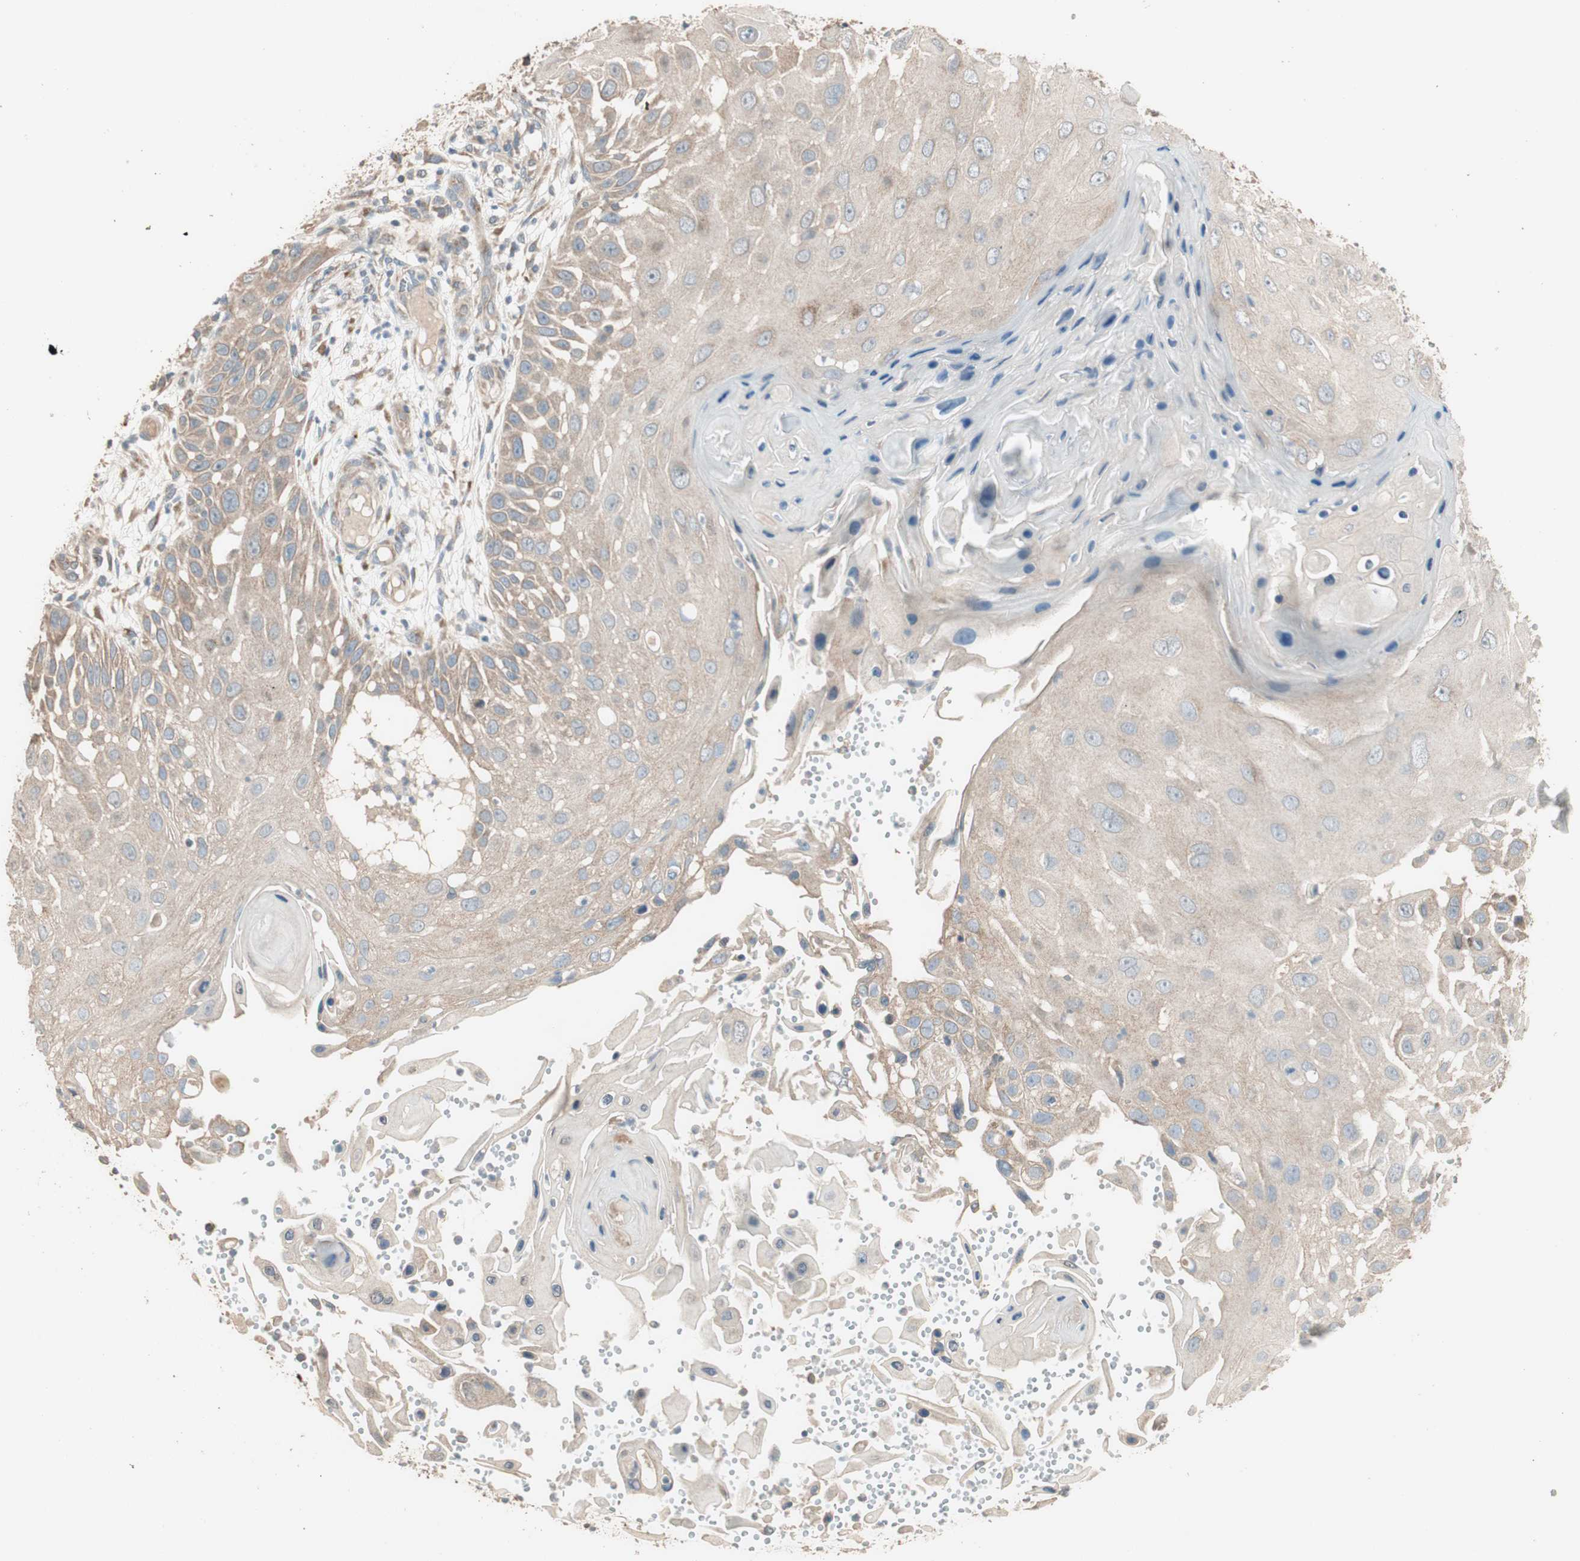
{"staining": {"intensity": "weak", "quantity": ">75%", "location": "cytoplasmic/membranous"}, "tissue": "skin cancer", "cell_type": "Tumor cells", "image_type": "cancer", "snomed": [{"axis": "morphology", "description": "Squamous cell carcinoma, NOS"}, {"axis": "topography", "description": "Skin"}], "caption": "Immunohistochemistry histopathology image of neoplastic tissue: skin squamous cell carcinoma stained using IHC reveals low levels of weak protein expression localized specifically in the cytoplasmic/membranous of tumor cells, appearing as a cytoplasmic/membranous brown color.", "gene": "RARRES1", "patient": {"sex": "female", "age": 44}}